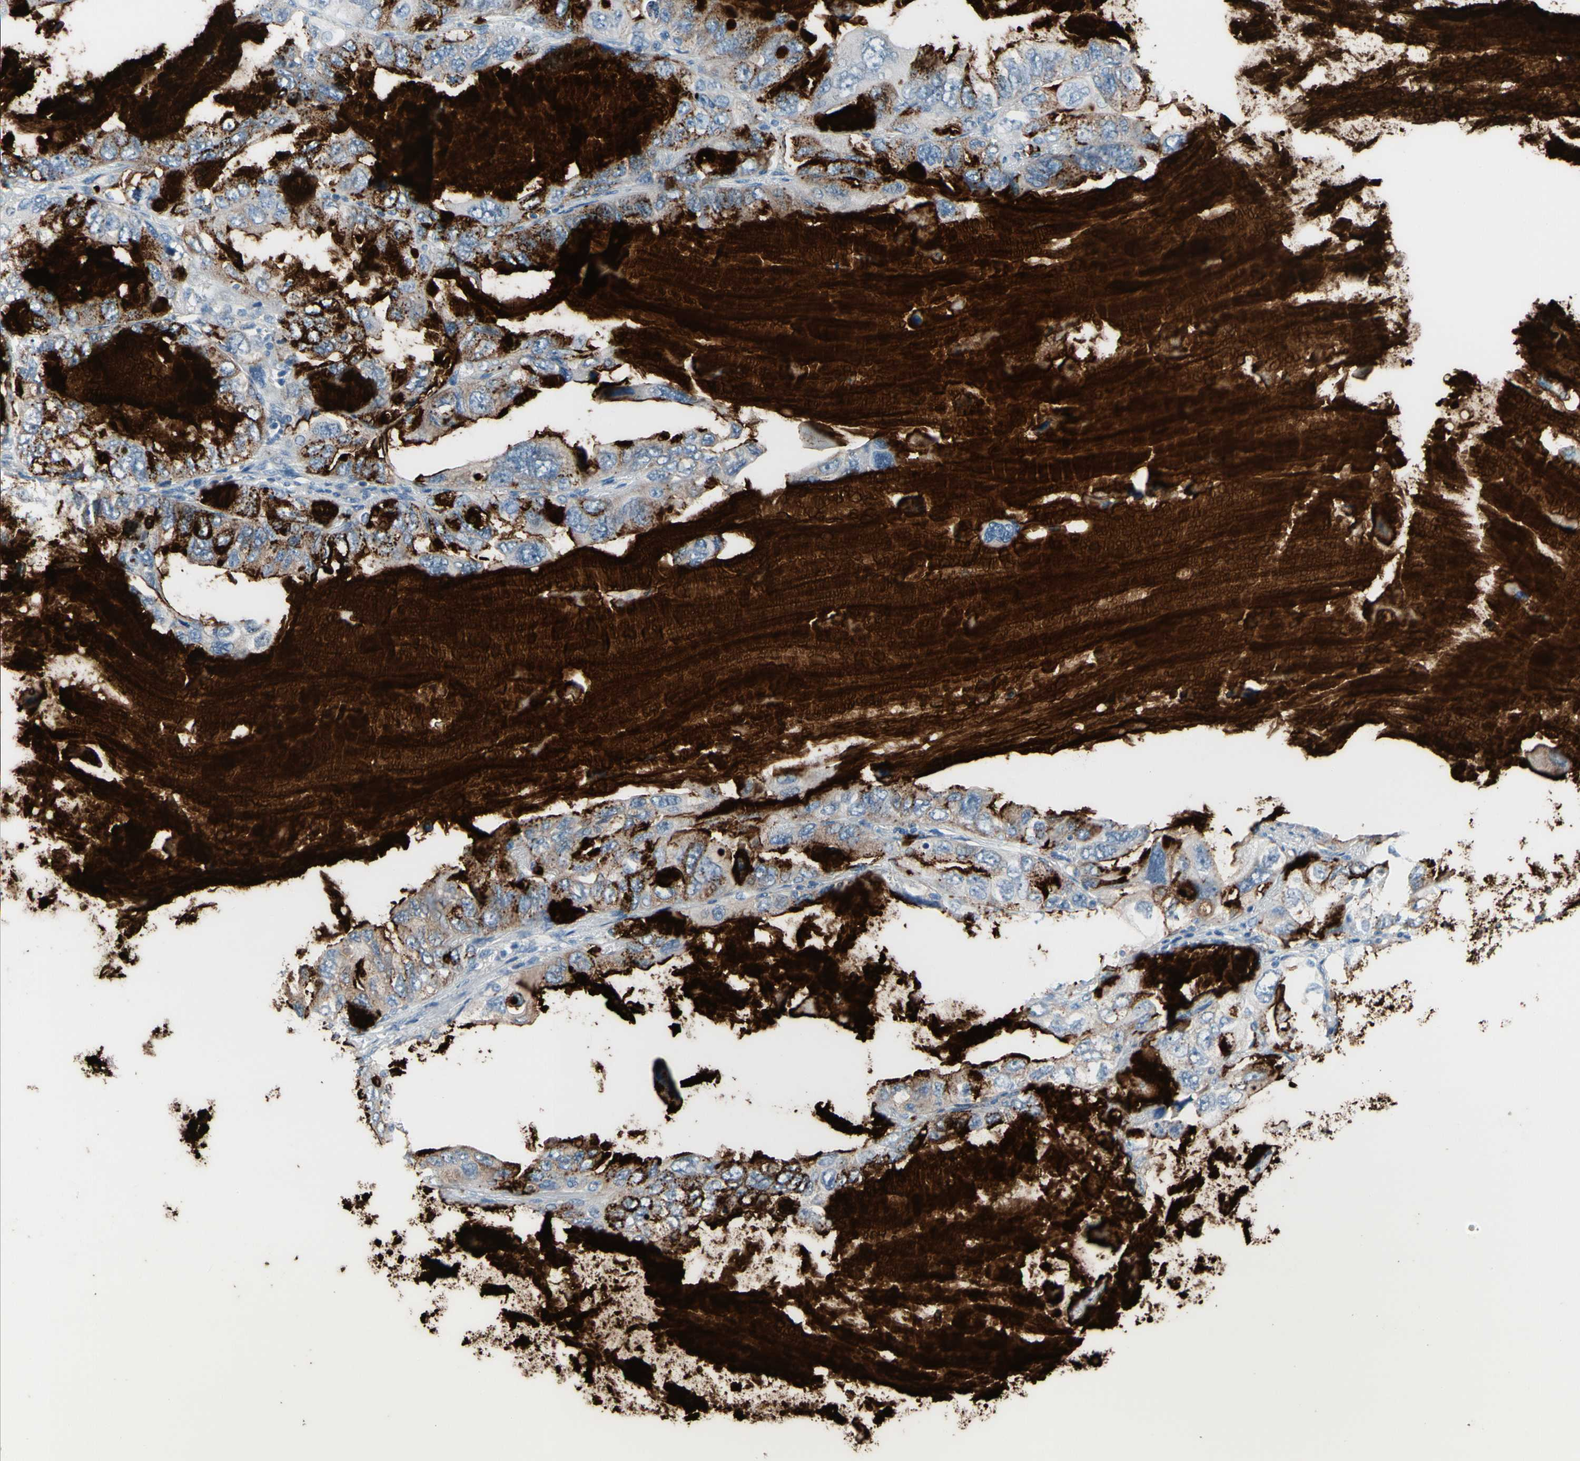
{"staining": {"intensity": "strong", "quantity": ">75%", "location": "cytoplasmic/membranous"}, "tissue": "lung cancer", "cell_type": "Tumor cells", "image_type": "cancer", "snomed": [{"axis": "morphology", "description": "Squamous cell carcinoma, NOS"}, {"axis": "topography", "description": "Lung"}], "caption": "Immunohistochemical staining of squamous cell carcinoma (lung) exhibits high levels of strong cytoplasmic/membranous protein staining in approximately >75% of tumor cells. (DAB = brown stain, brightfield microscopy at high magnification).", "gene": "MUC5B", "patient": {"sex": "female", "age": 73}}